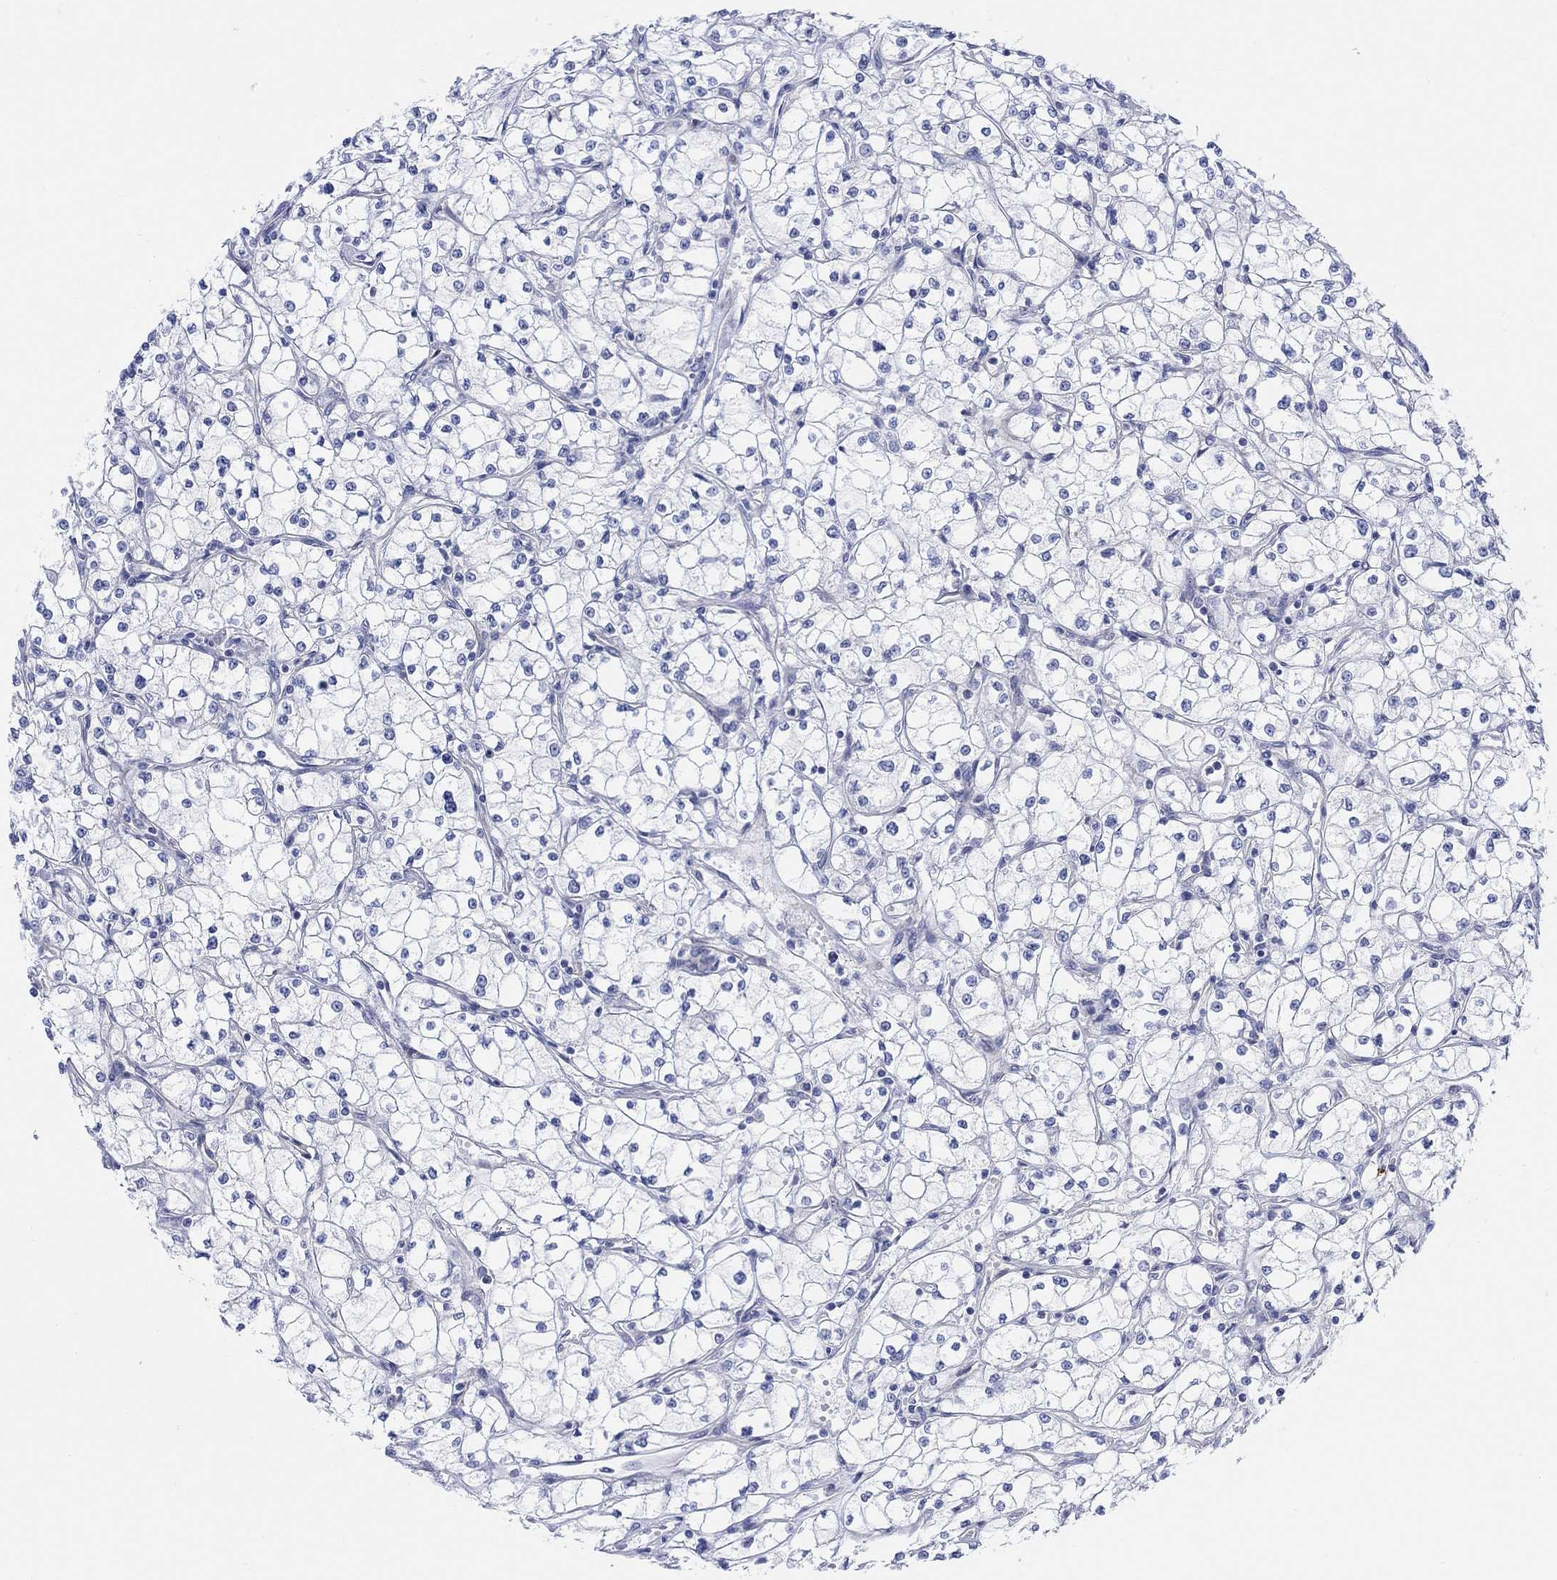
{"staining": {"intensity": "negative", "quantity": "none", "location": "none"}, "tissue": "renal cancer", "cell_type": "Tumor cells", "image_type": "cancer", "snomed": [{"axis": "morphology", "description": "Adenocarcinoma, NOS"}, {"axis": "topography", "description": "Kidney"}], "caption": "Immunohistochemical staining of renal adenocarcinoma exhibits no significant positivity in tumor cells.", "gene": "TLDC2", "patient": {"sex": "male", "age": 67}}